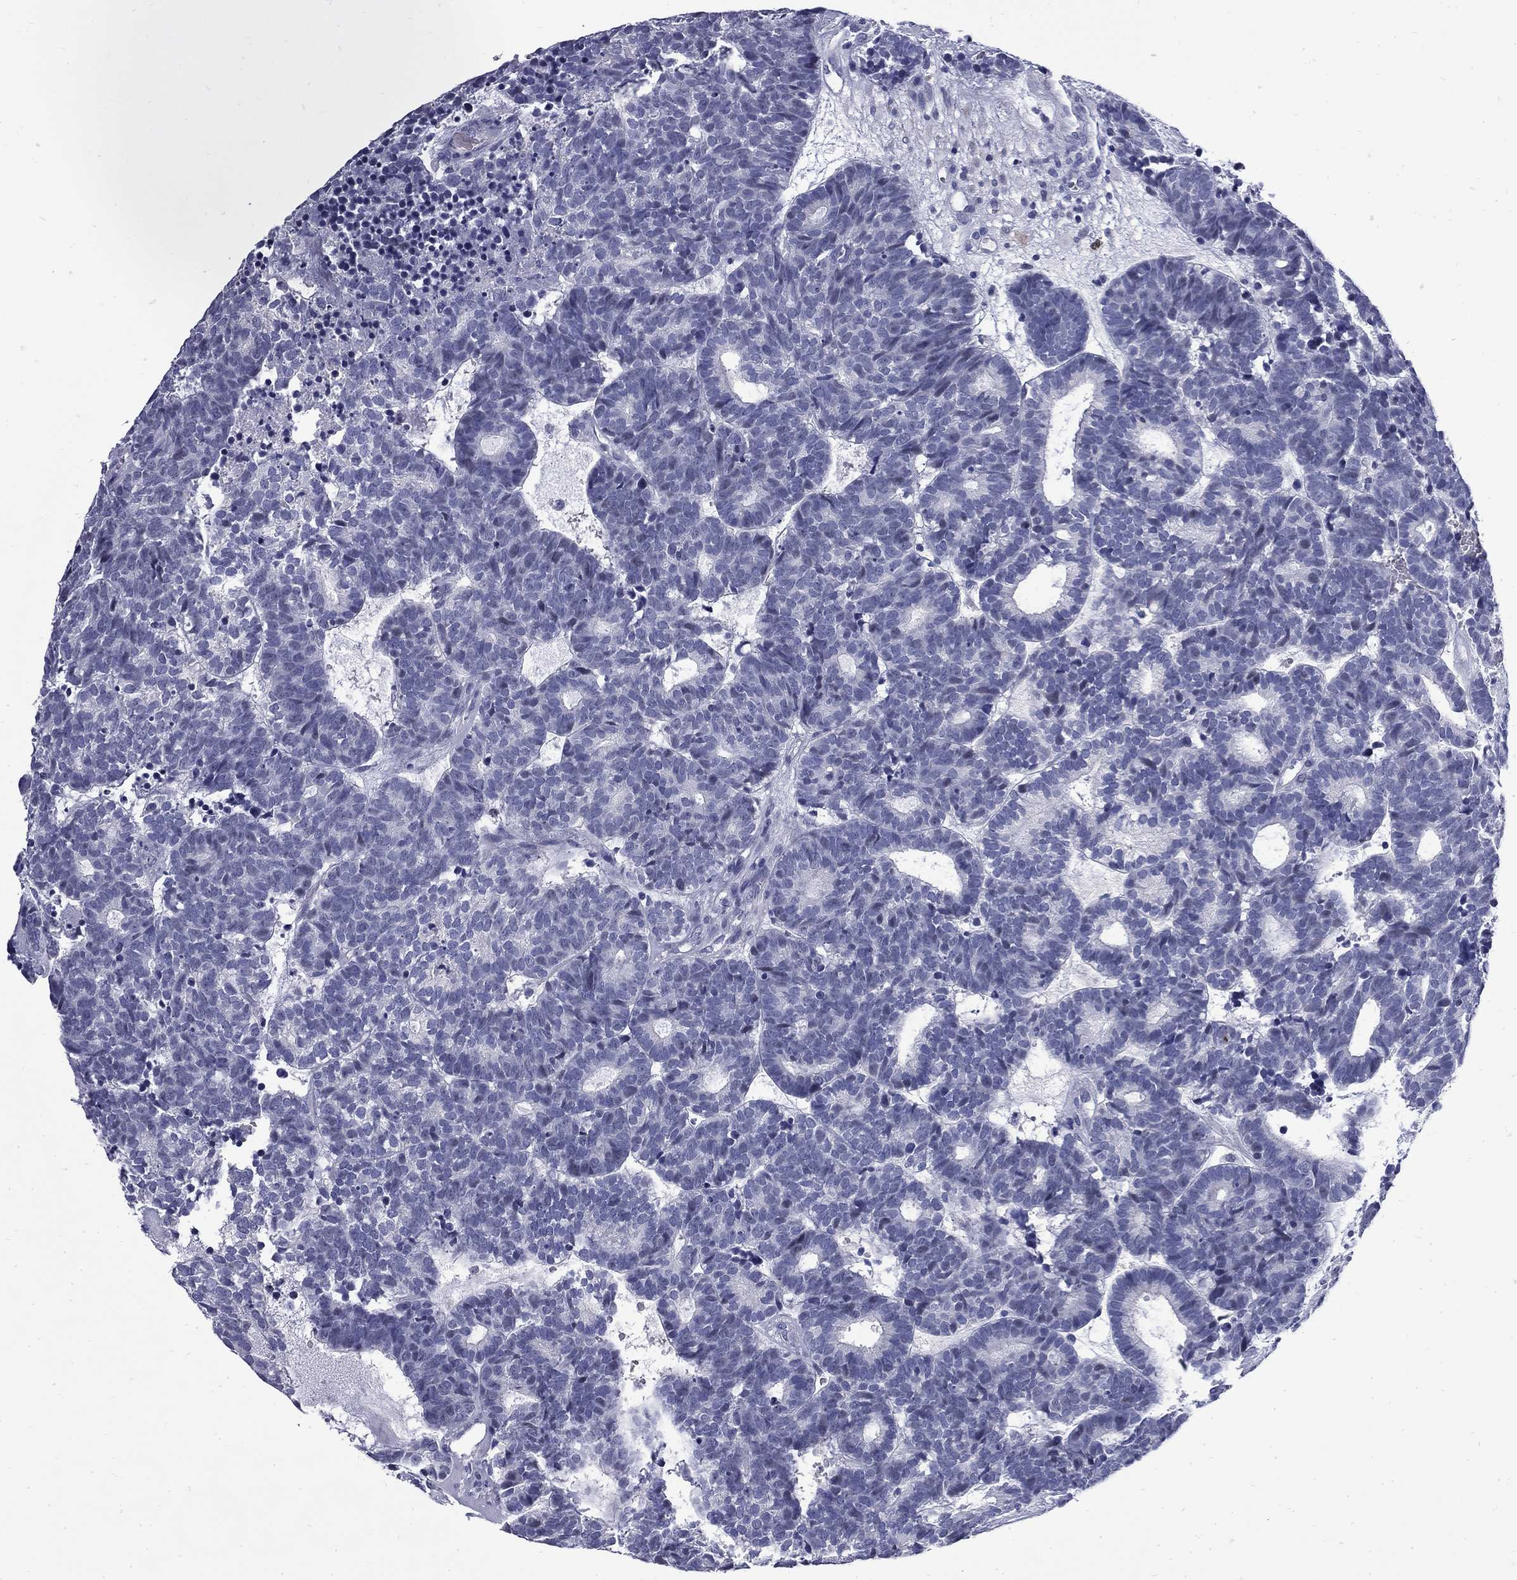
{"staining": {"intensity": "negative", "quantity": "none", "location": "none"}, "tissue": "head and neck cancer", "cell_type": "Tumor cells", "image_type": "cancer", "snomed": [{"axis": "morphology", "description": "Adenocarcinoma, NOS"}, {"axis": "topography", "description": "Head-Neck"}], "caption": "Protein analysis of head and neck cancer (adenocarcinoma) demonstrates no significant staining in tumor cells.", "gene": "MGARP", "patient": {"sex": "female", "age": 81}}